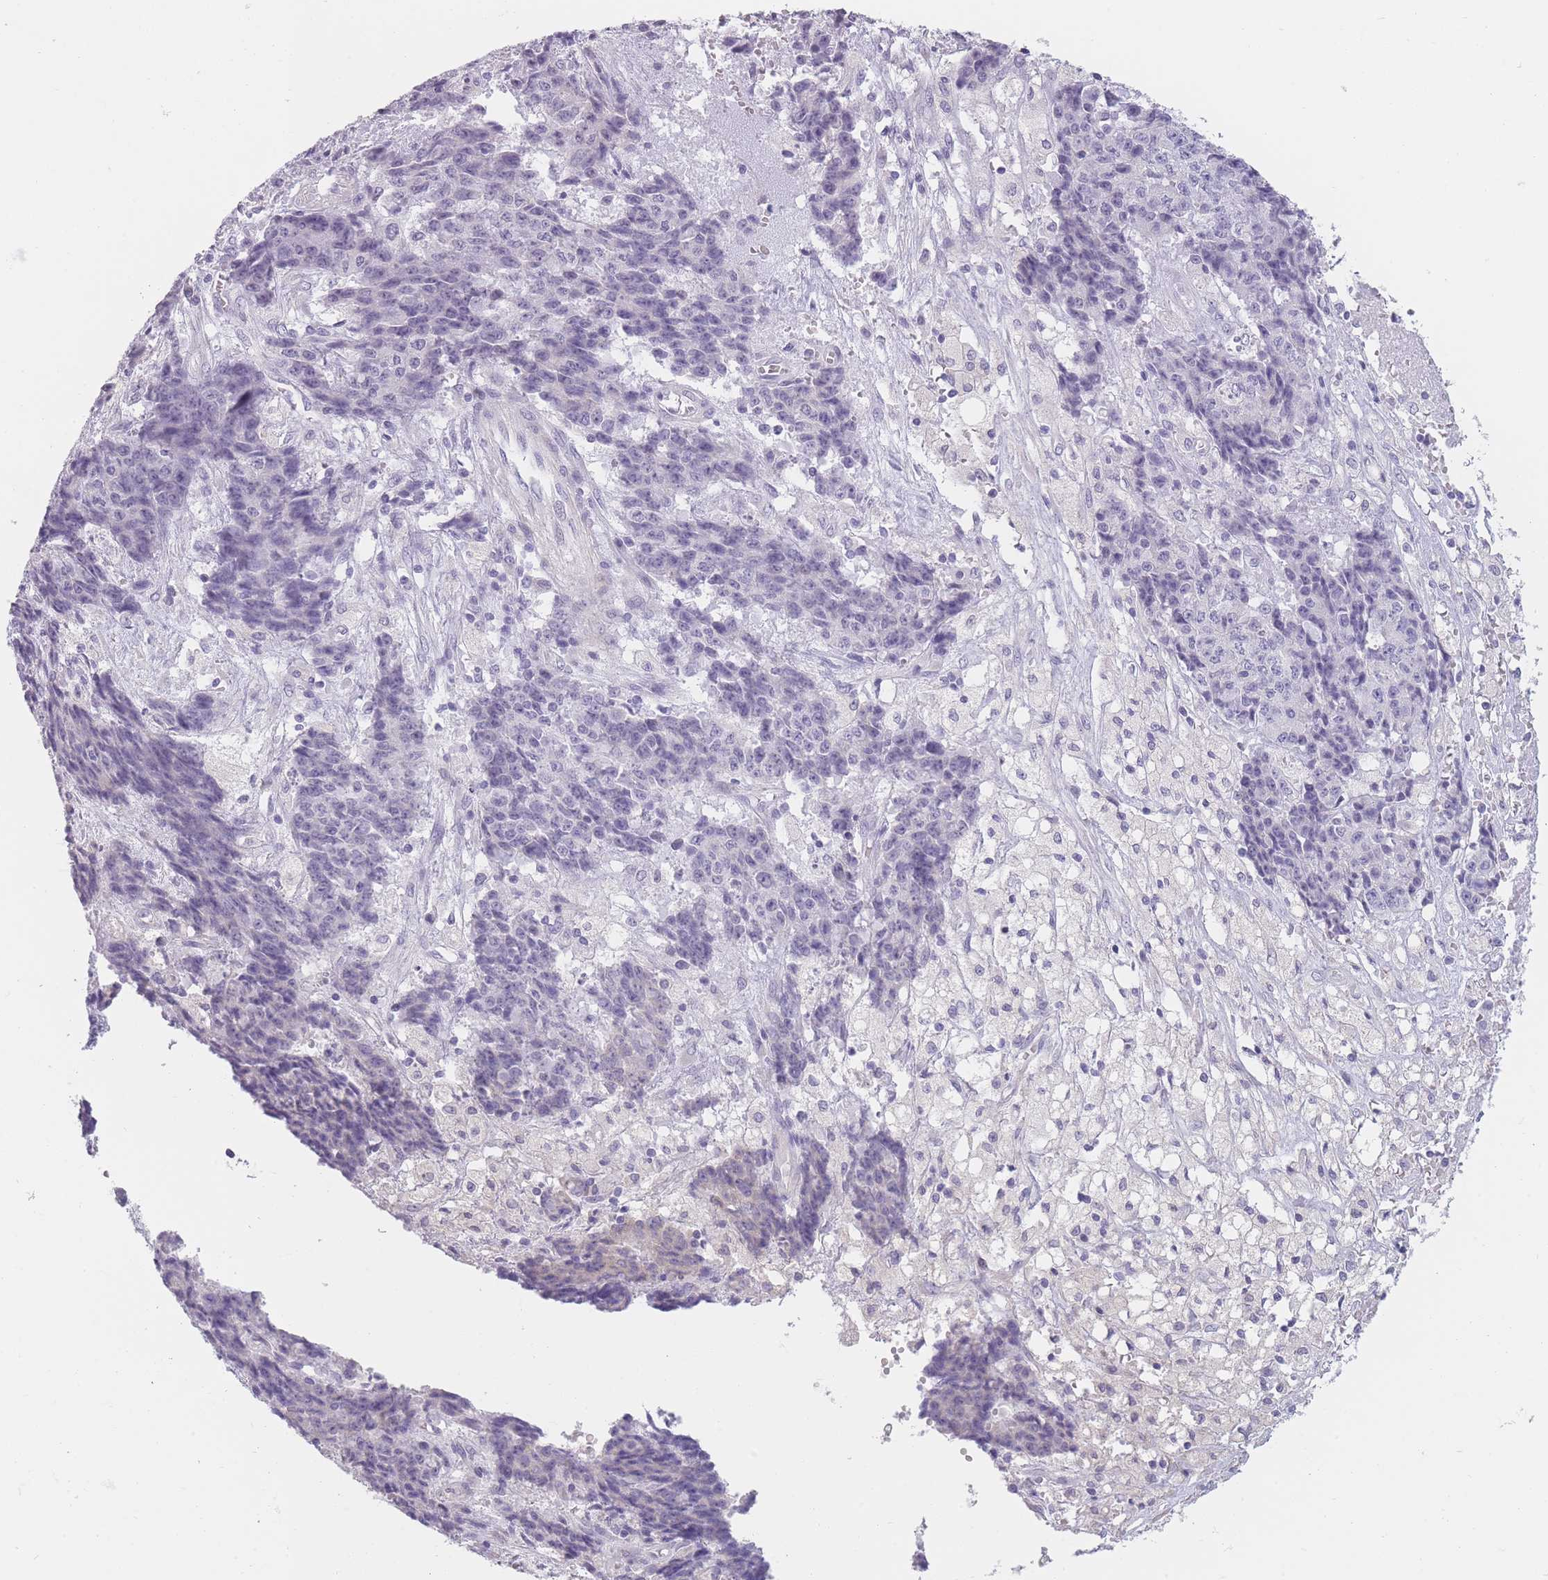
{"staining": {"intensity": "negative", "quantity": "none", "location": "none"}, "tissue": "ovarian cancer", "cell_type": "Tumor cells", "image_type": "cancer", "snomed": [{"axis": "morphology", "description": "Carcinoma, endometroid"}, {"axis": "topography", "description": "Ovary"}], "caption": "Immunohistochemistry histopathology image of human ovarian endometroid carcinoma stained for a protein (brown), which shows no positivity in tumor cells.", "gene": "TMEM236", "patient": {"sex": "female", "age": 42}}